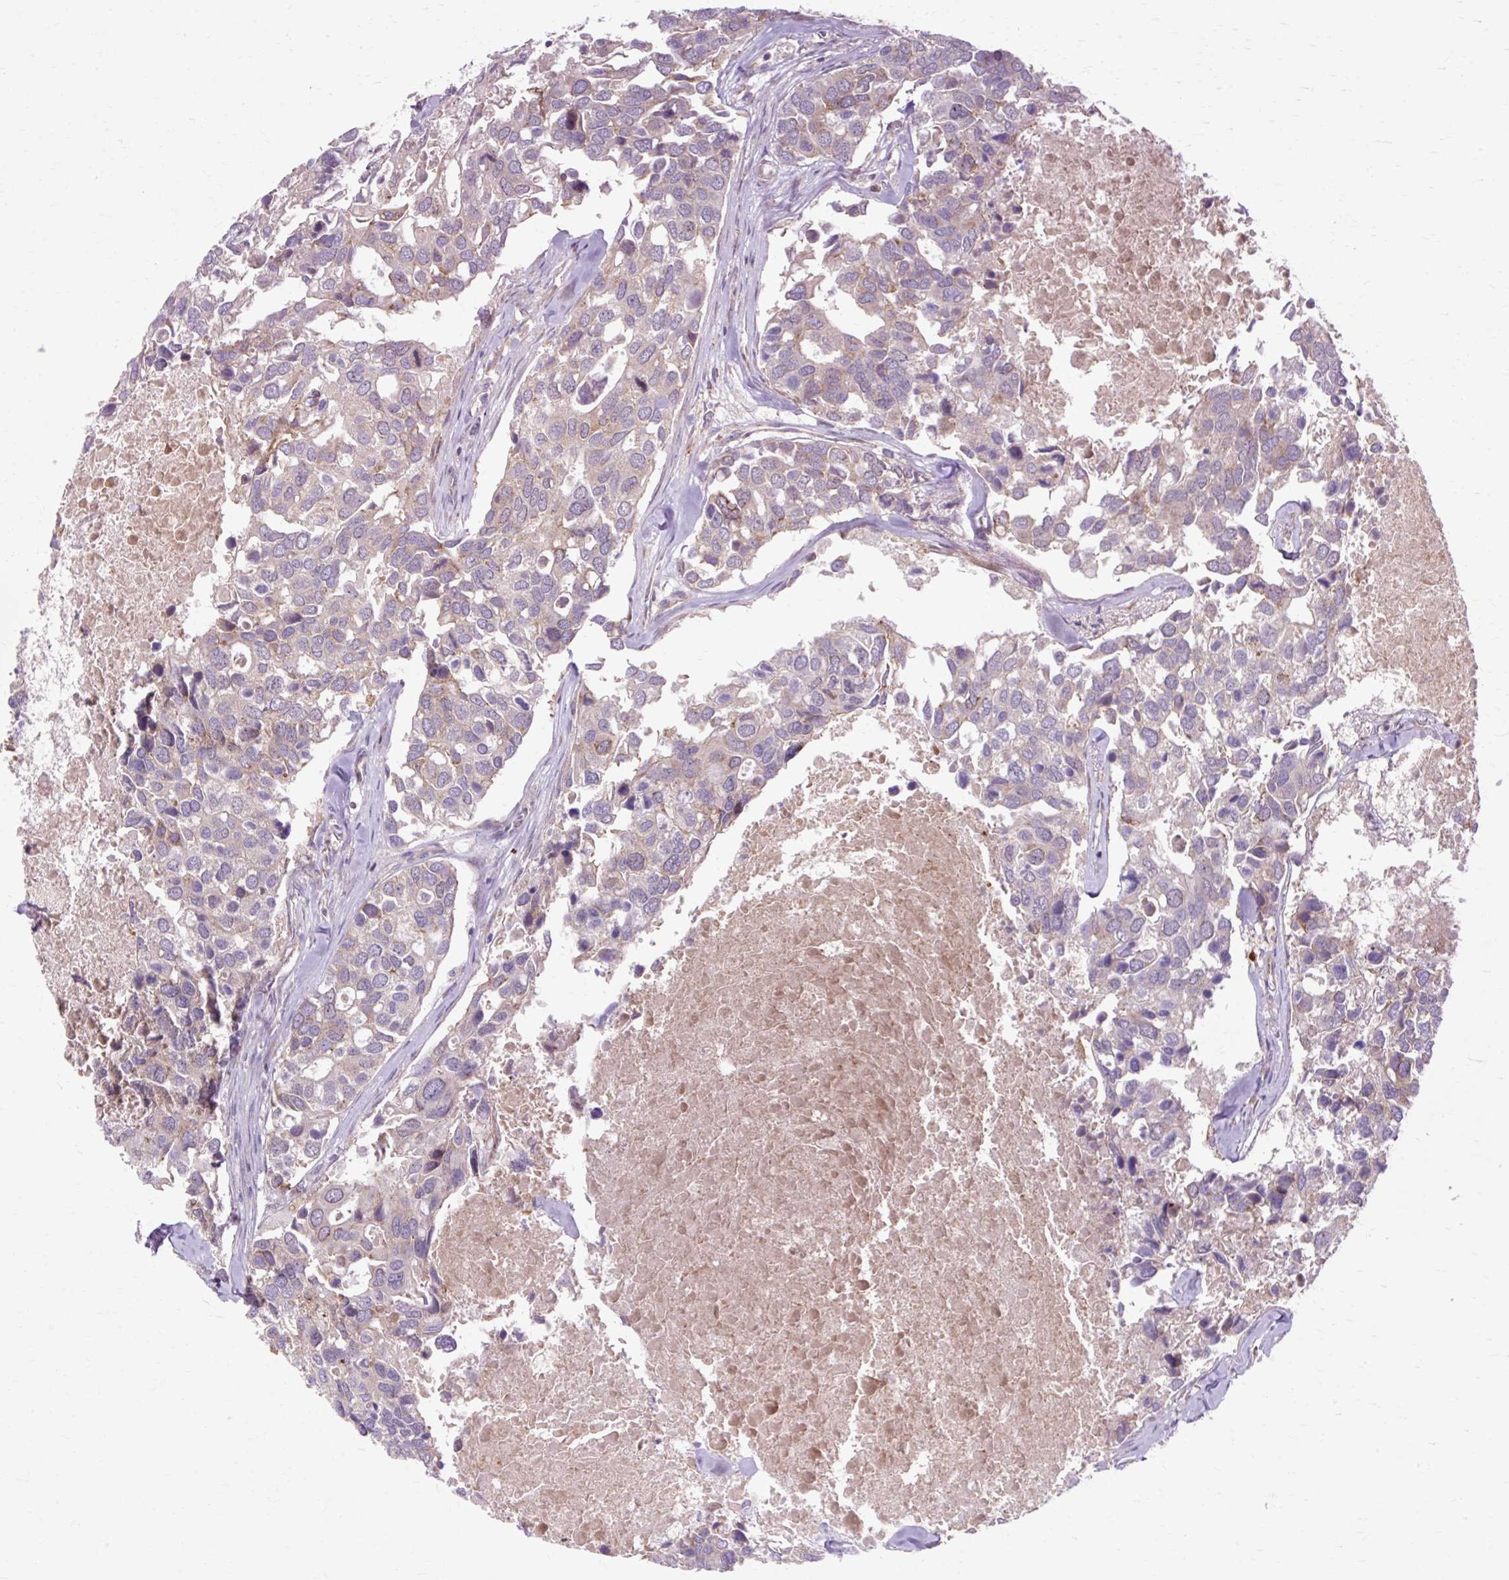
{"staining": {"intensity": "weak", "quantity": "<25%", "location": "cytoplasmic/membranous"}, "tissue": "breast cancer", "cell_type": "Tumor cells", "image_type": "cancer", "snomed": [{"axis": "morphology", "description": "Duct carcinoma"}, {"axis": "topography", "description": "Breast"}], "caption": "IHC image of breast intraductal carcinoma stained for a protein (brown), which demonstrates no staining in tumor cells.", "gene": "GEMIN2", "patient": {"sex": "female", "age": 83}}